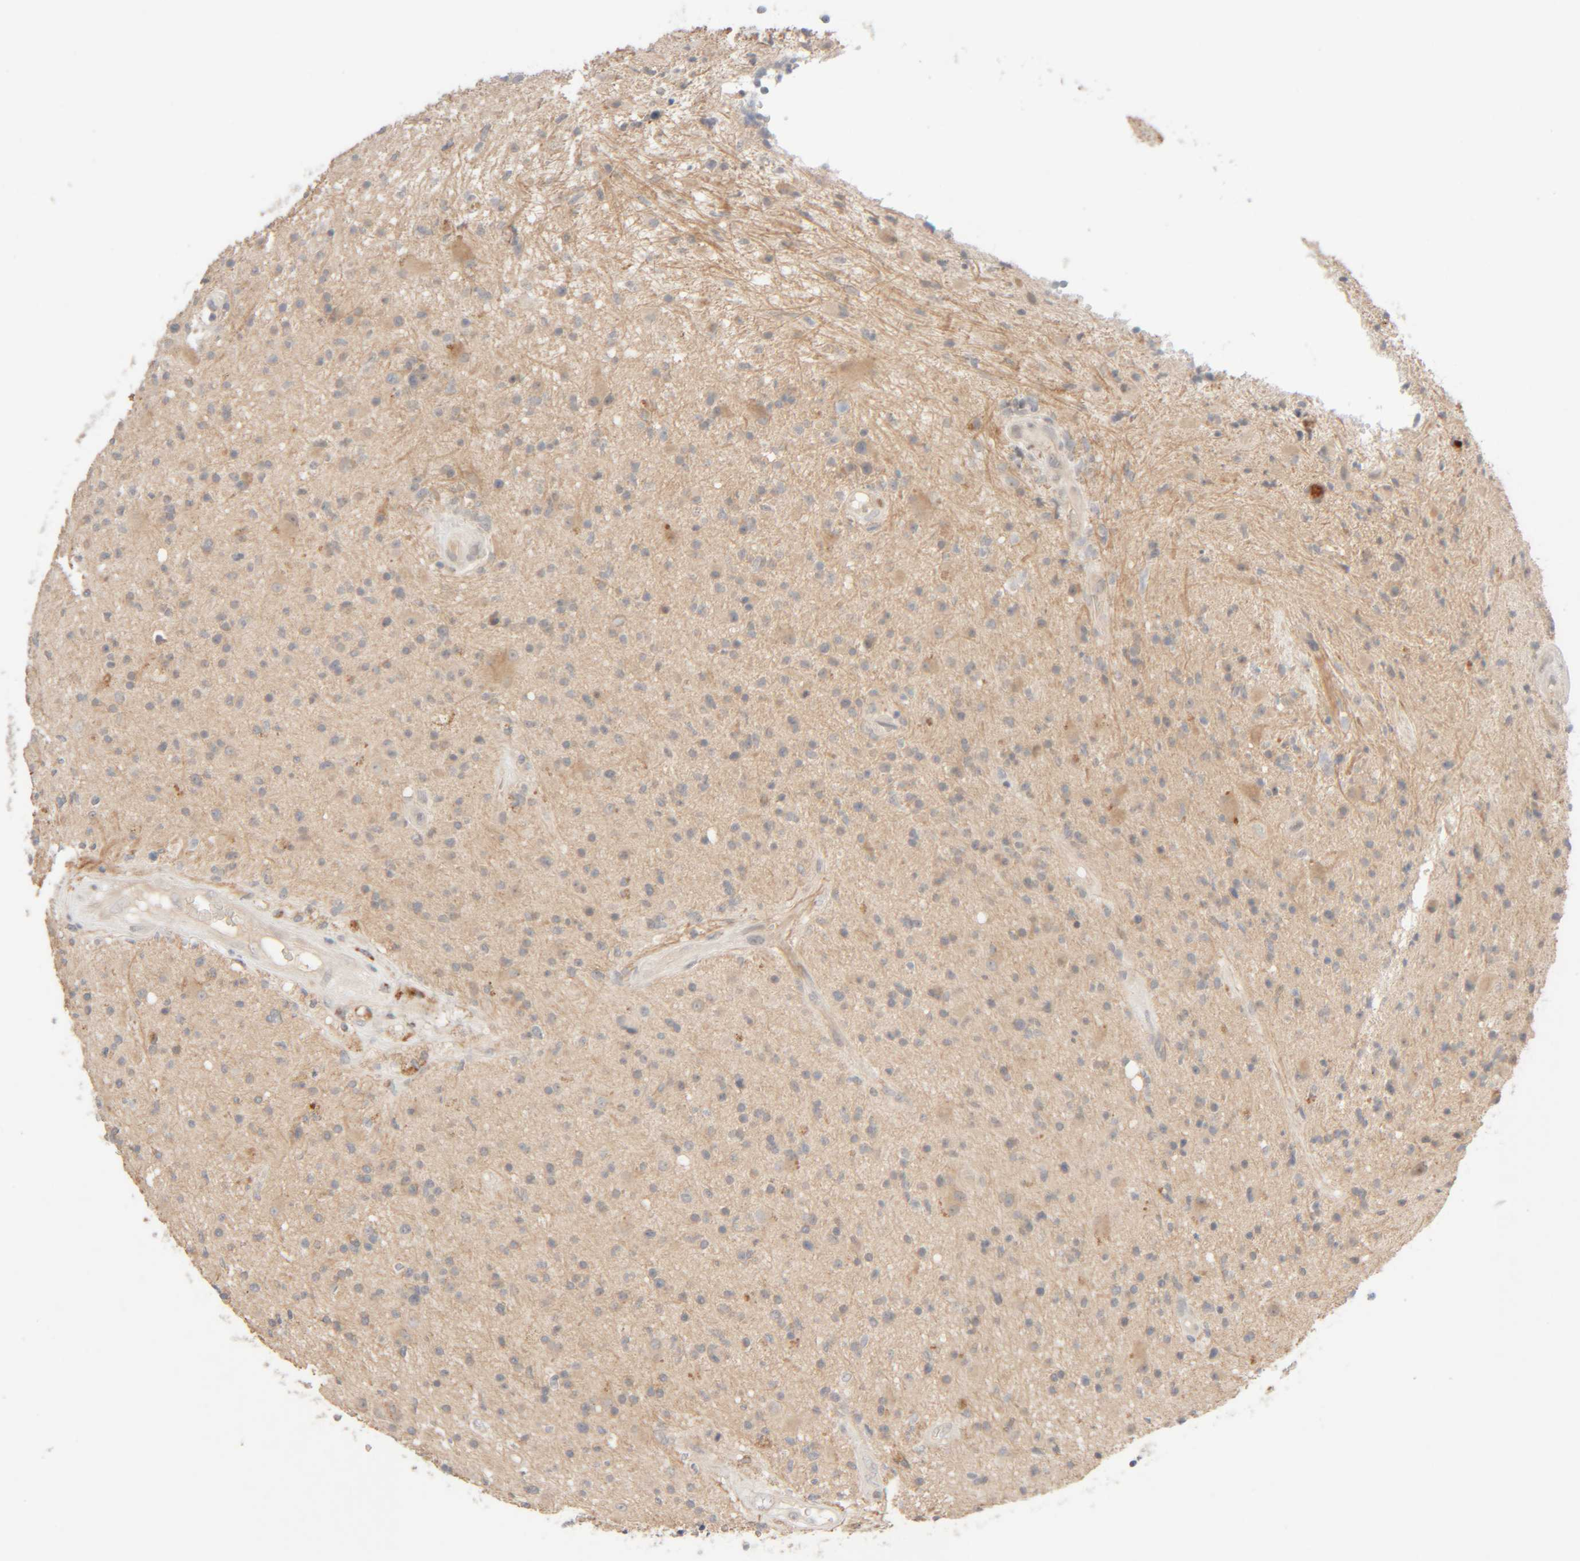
{"staining": {"intensity": "weak", "quantity": "<25%", "location": "cytoplasmic/membranous"}, "tissue": "glioma", "cell_type": "Tumor cells", "image_type": "cancer", "snomed": [{"axis": "morphology", "description": "Glioma, malignant, High grade"}, {"axis": "topography", "description": "Brain"}], "caption": "High power microscopy micrograph of an IHC image of glioma, revealing no significant positivity in tumor cells.", "gene": "CHKA", "patient": {"sex": "male", "age": 33}}